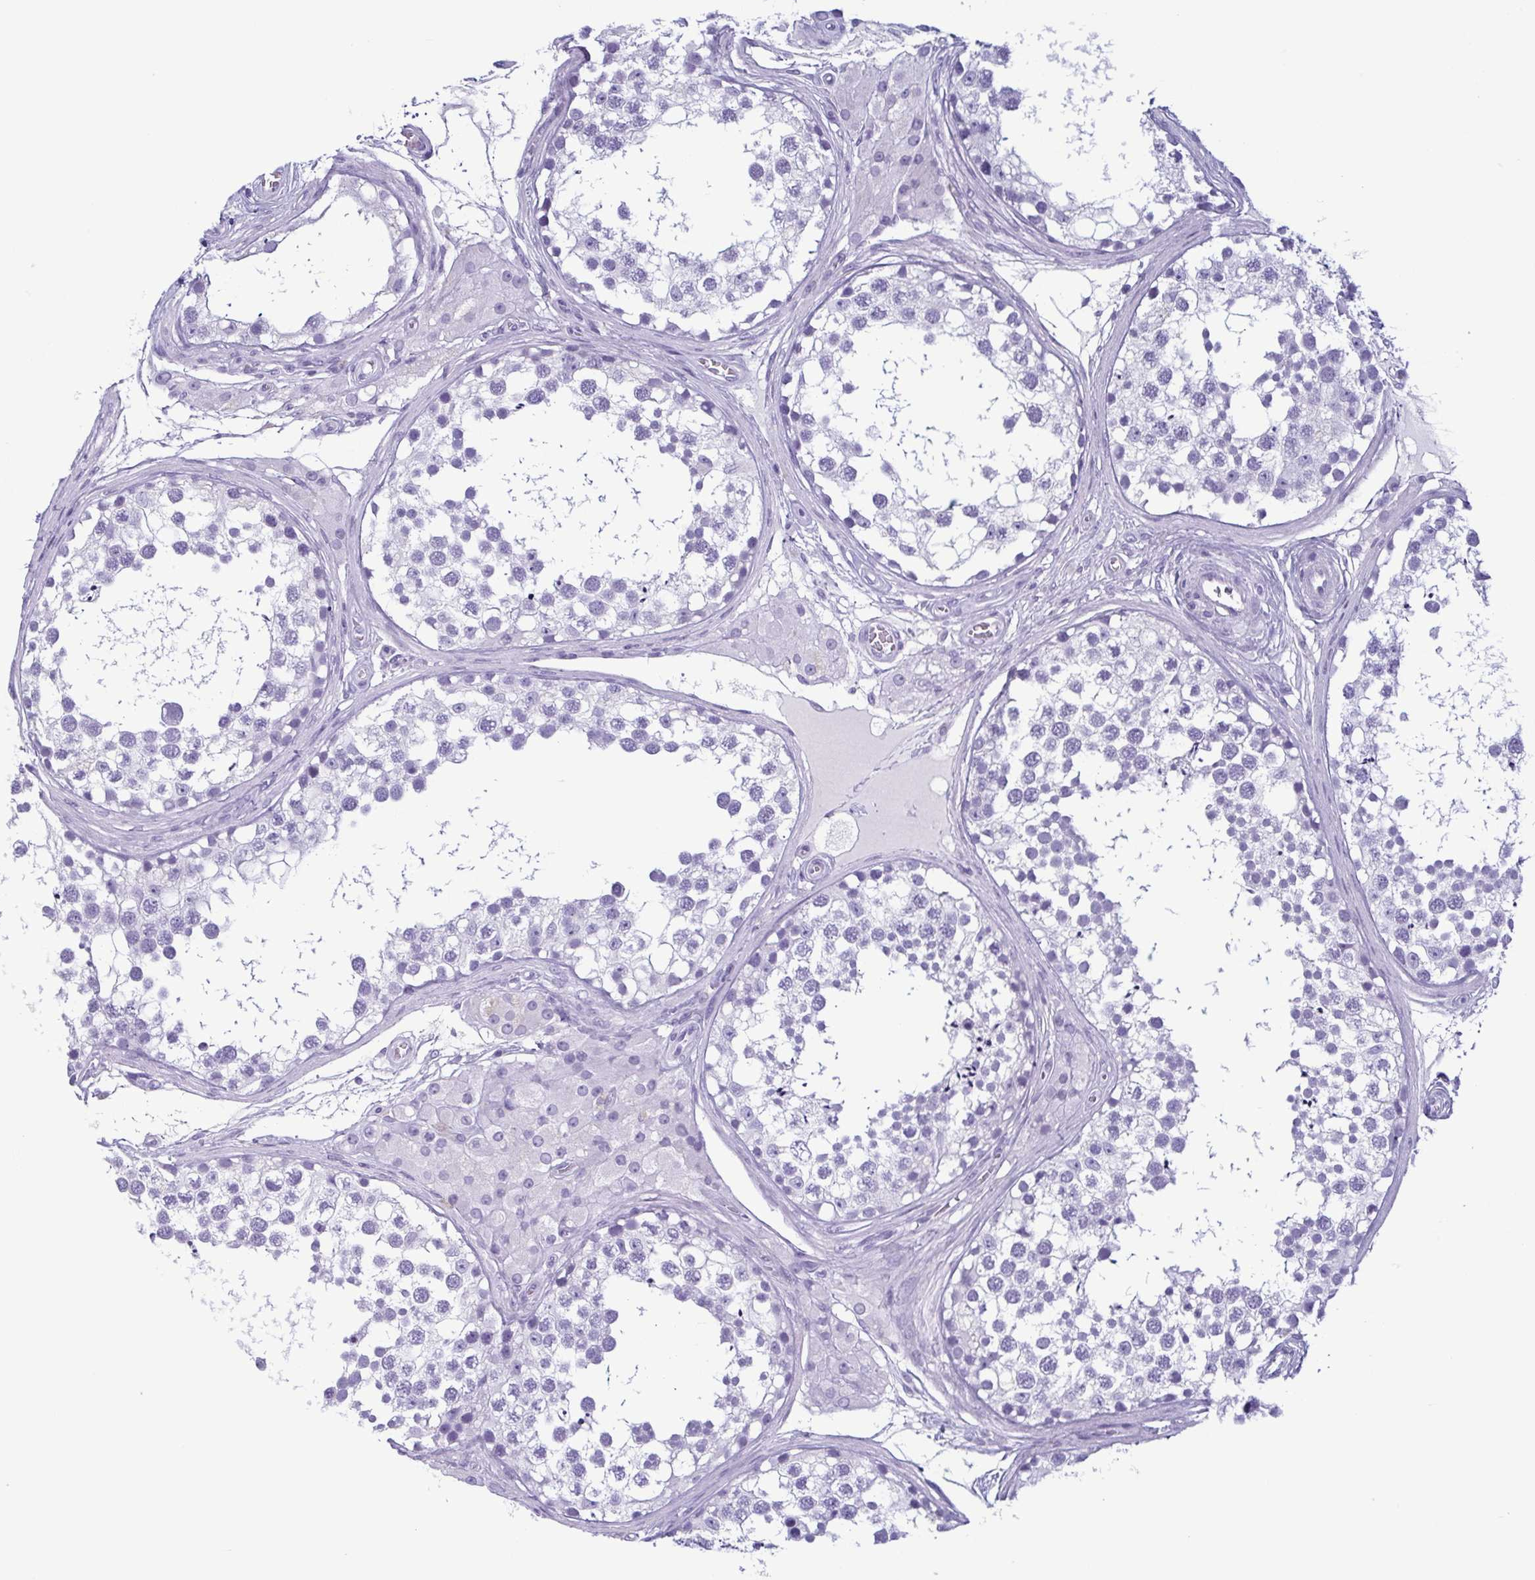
{"staining": {"intensity": "negative", "quantity": "none", "location": "none"}, "tissue": "testis", "cell_type": "Cells in seminiferous ducts", "image_type": "normal", "snomed": [{"axis": "morphology", "description": "Normal tissue, NOS"}, {"axis": "morphology", "description": "Seminoma, NOS"}, {"axis": "topography", "description": "Testis"}], "caption": "Protein analysis of benign testis reveals no significant staining in cells in seminiferous ducts. (DAB (3,3'-diaminobenzidine) immunohistochemistry visualized using brightfield microscopy, high magnification).", "gene": "KRT10", "patient": {"sex": "male", "age": 65}}